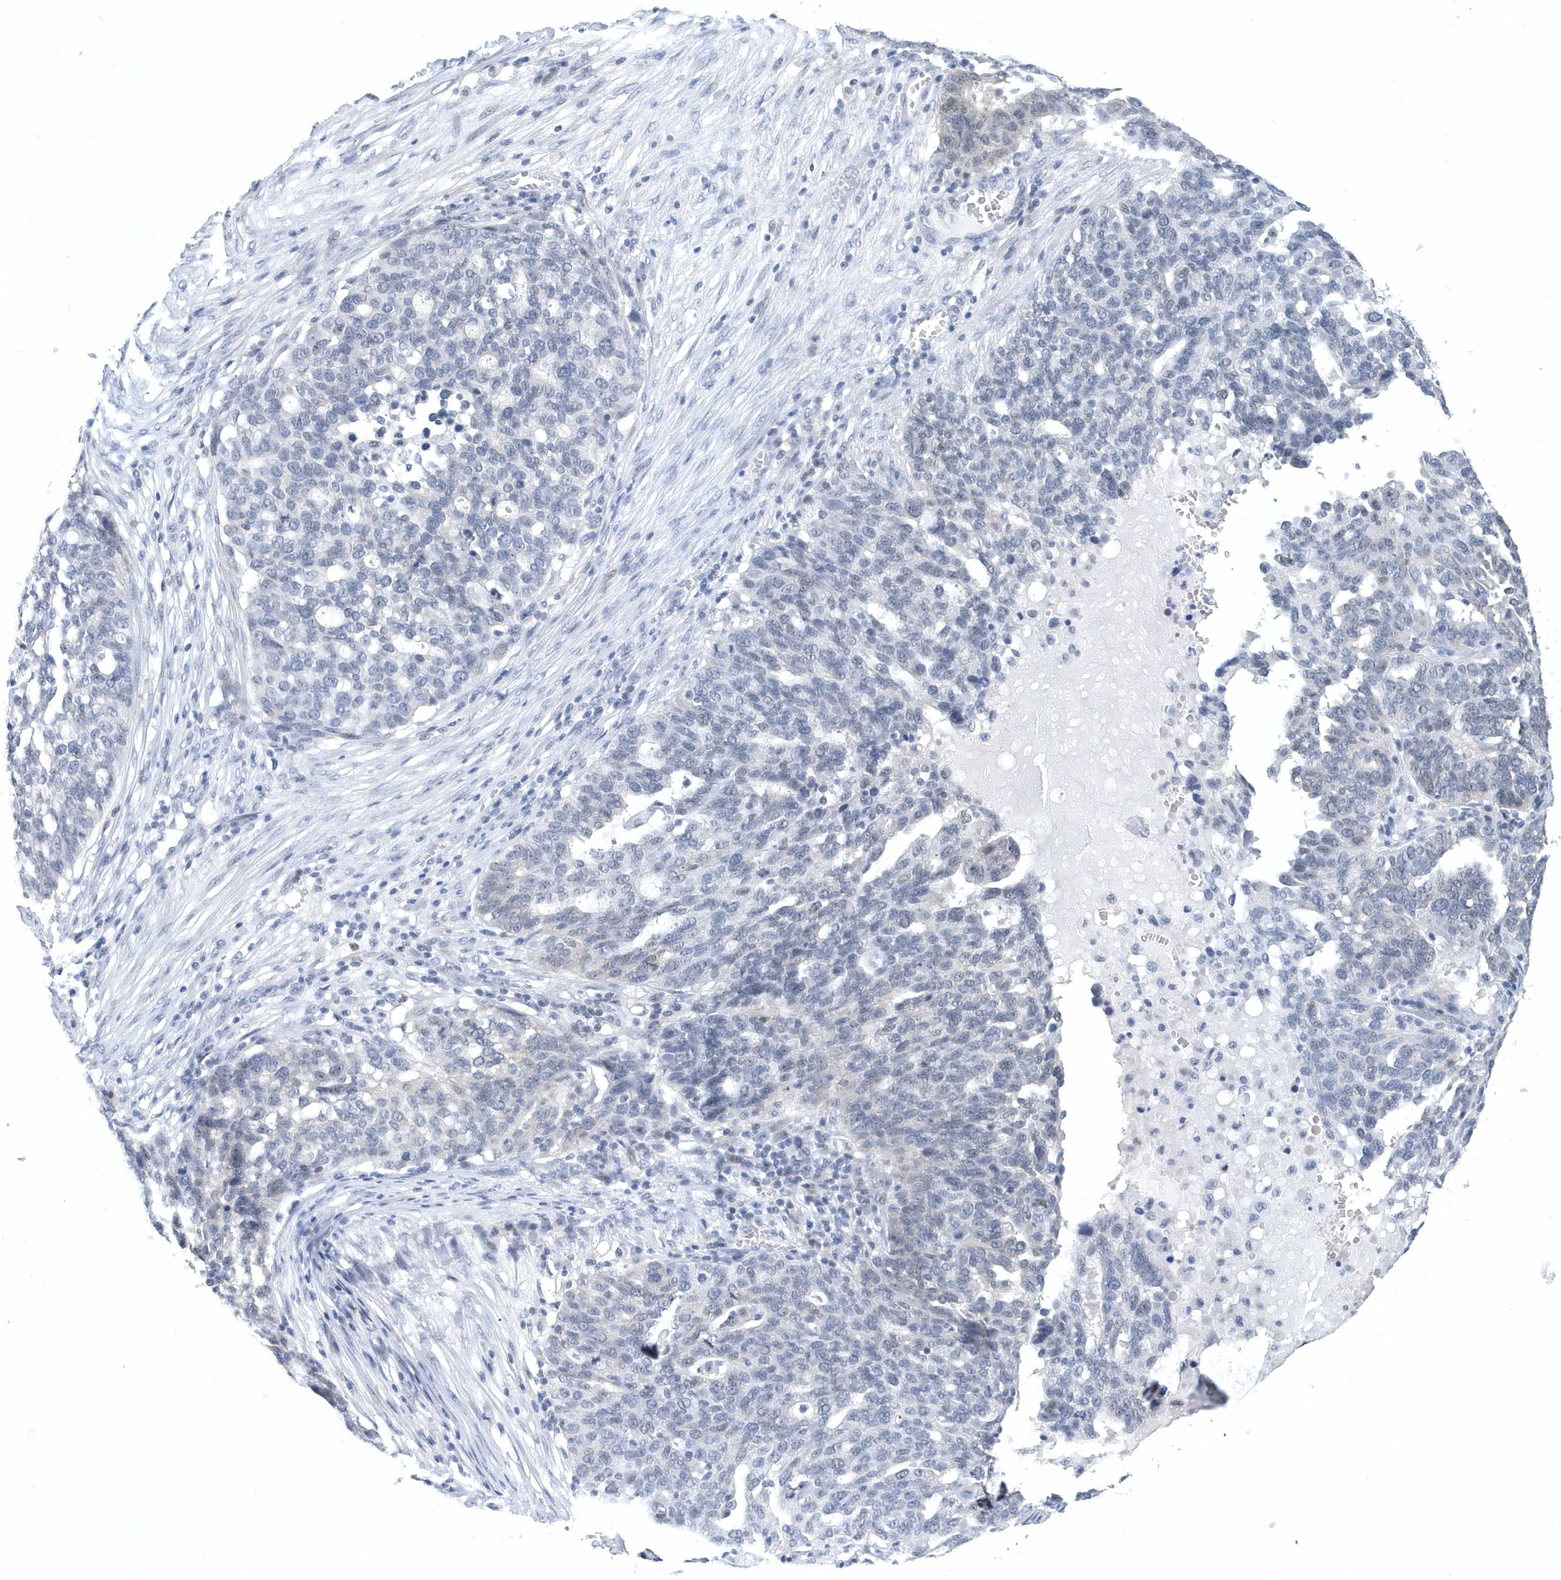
{"staining": {"intensity": "negative", "quantity": "none", "location": "none"}, "tissue": "ovarian cancer", "cell_type": "Tumor cells", "image_type": "cancer", "snomed": [{"axis": "morphology", "description": "Cystadenocarcinoma, serous, NOS"}, {"axis": "topography", "description": "Ovary"}], "caption": "Tumor cells are negative for brown protein staining in ovarian serous cystadenocarcinoma.", "gene": "SRGAP3", "patient": {"sex": "female", "age": 59}}